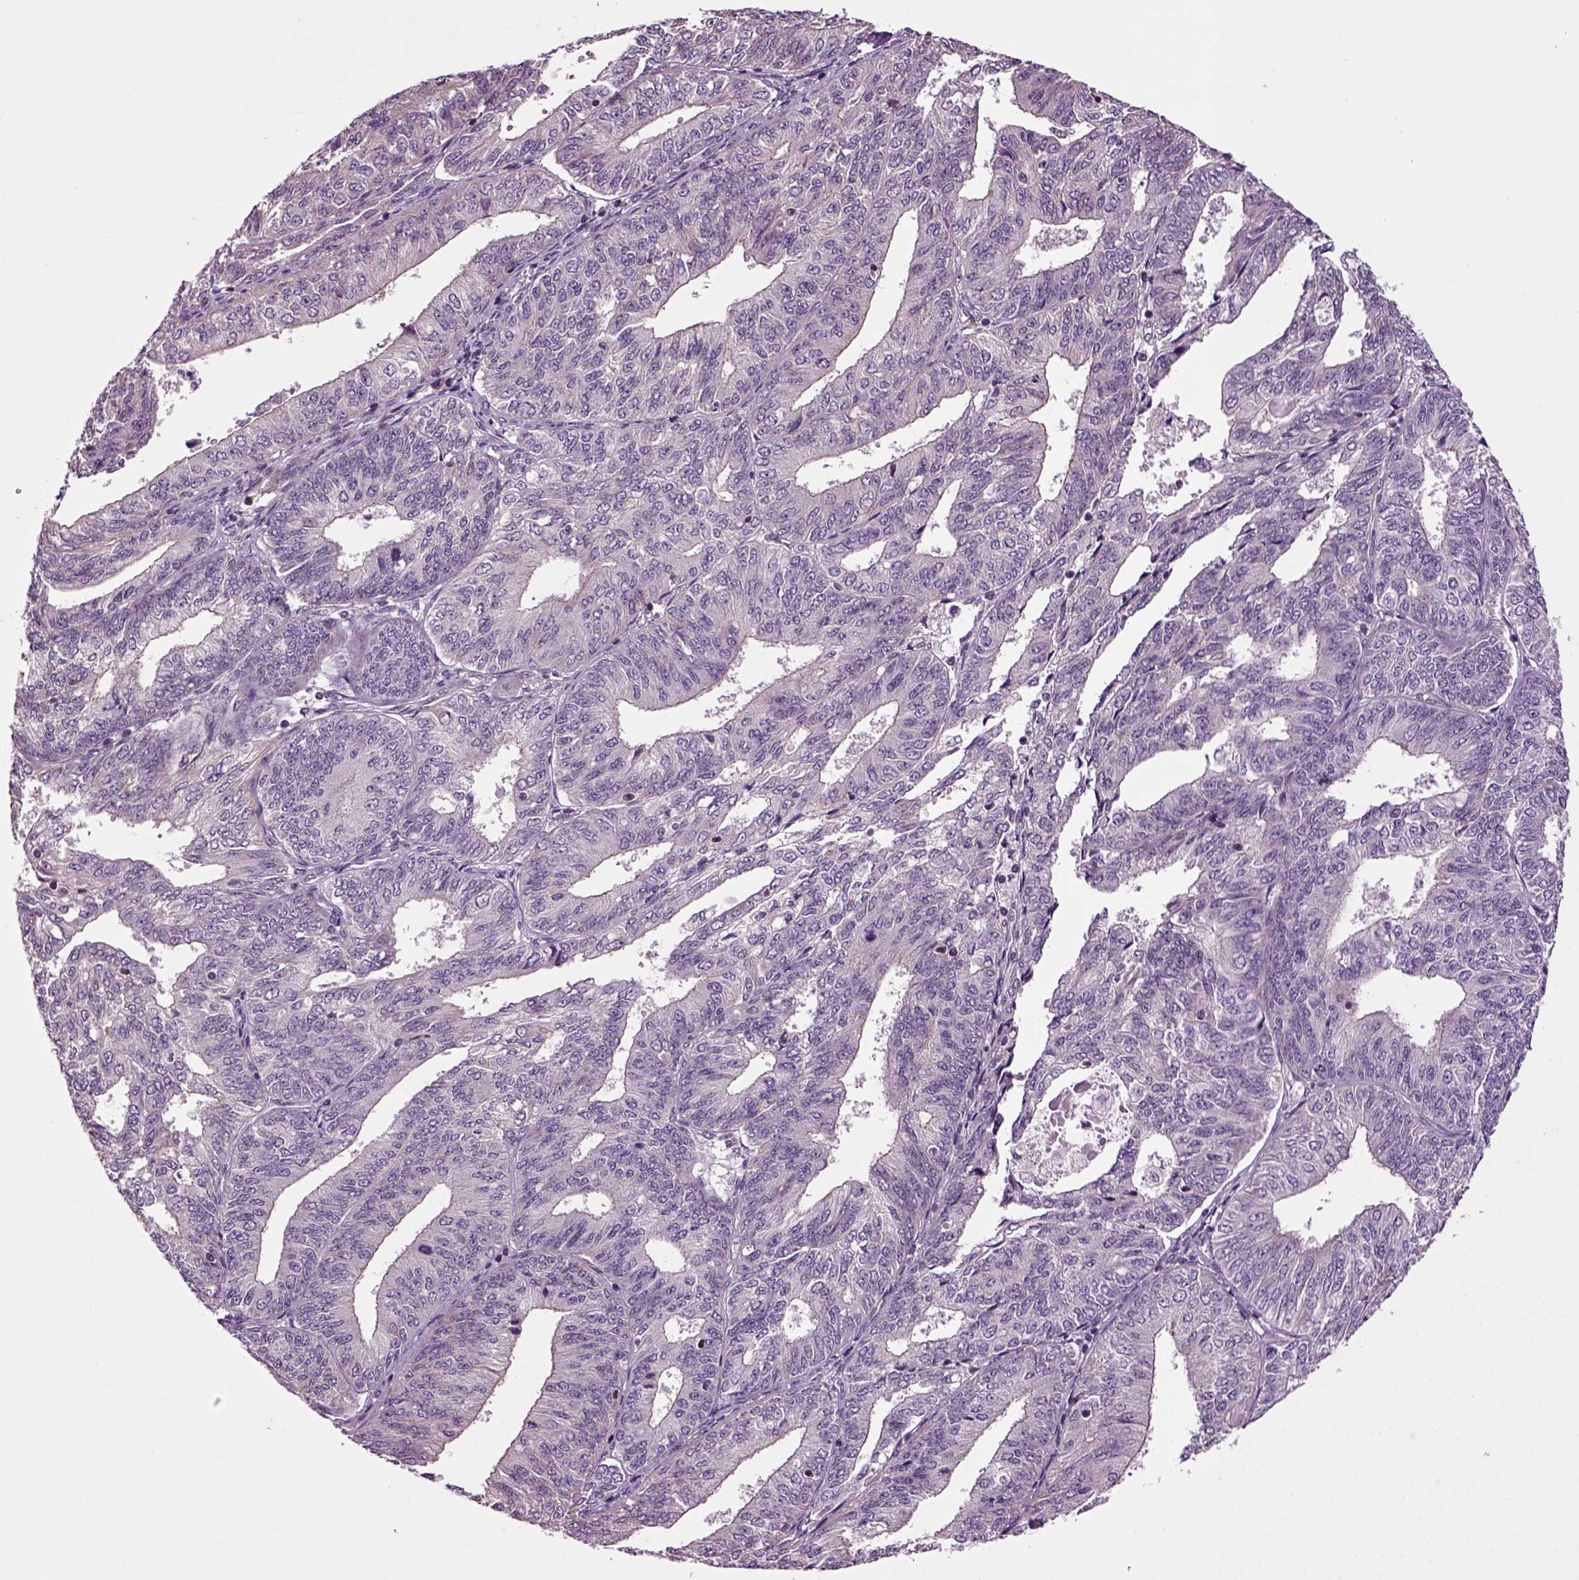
{"staining": {"intensity": "negative", "quantity": "none", "location": "none"}, "tissue": "endometrial cancer", "cell_type": "Tumor cells", "image_type": "cancer", "snomed": [{"axis": "morphology", "description": "Adenocarcinoma, NOS"}, {"axis": "topography", "description": "Endometrium"}], "caption": "IHC image of neoplastic tissue: adenocarcinoma (endometrial) stained with DAB (3,3'-diaminobenzidine) displays no significant protein positivity in tumor cells.", "gene": "HAGHL", "patient": {"sex": "female", "age": 58}}